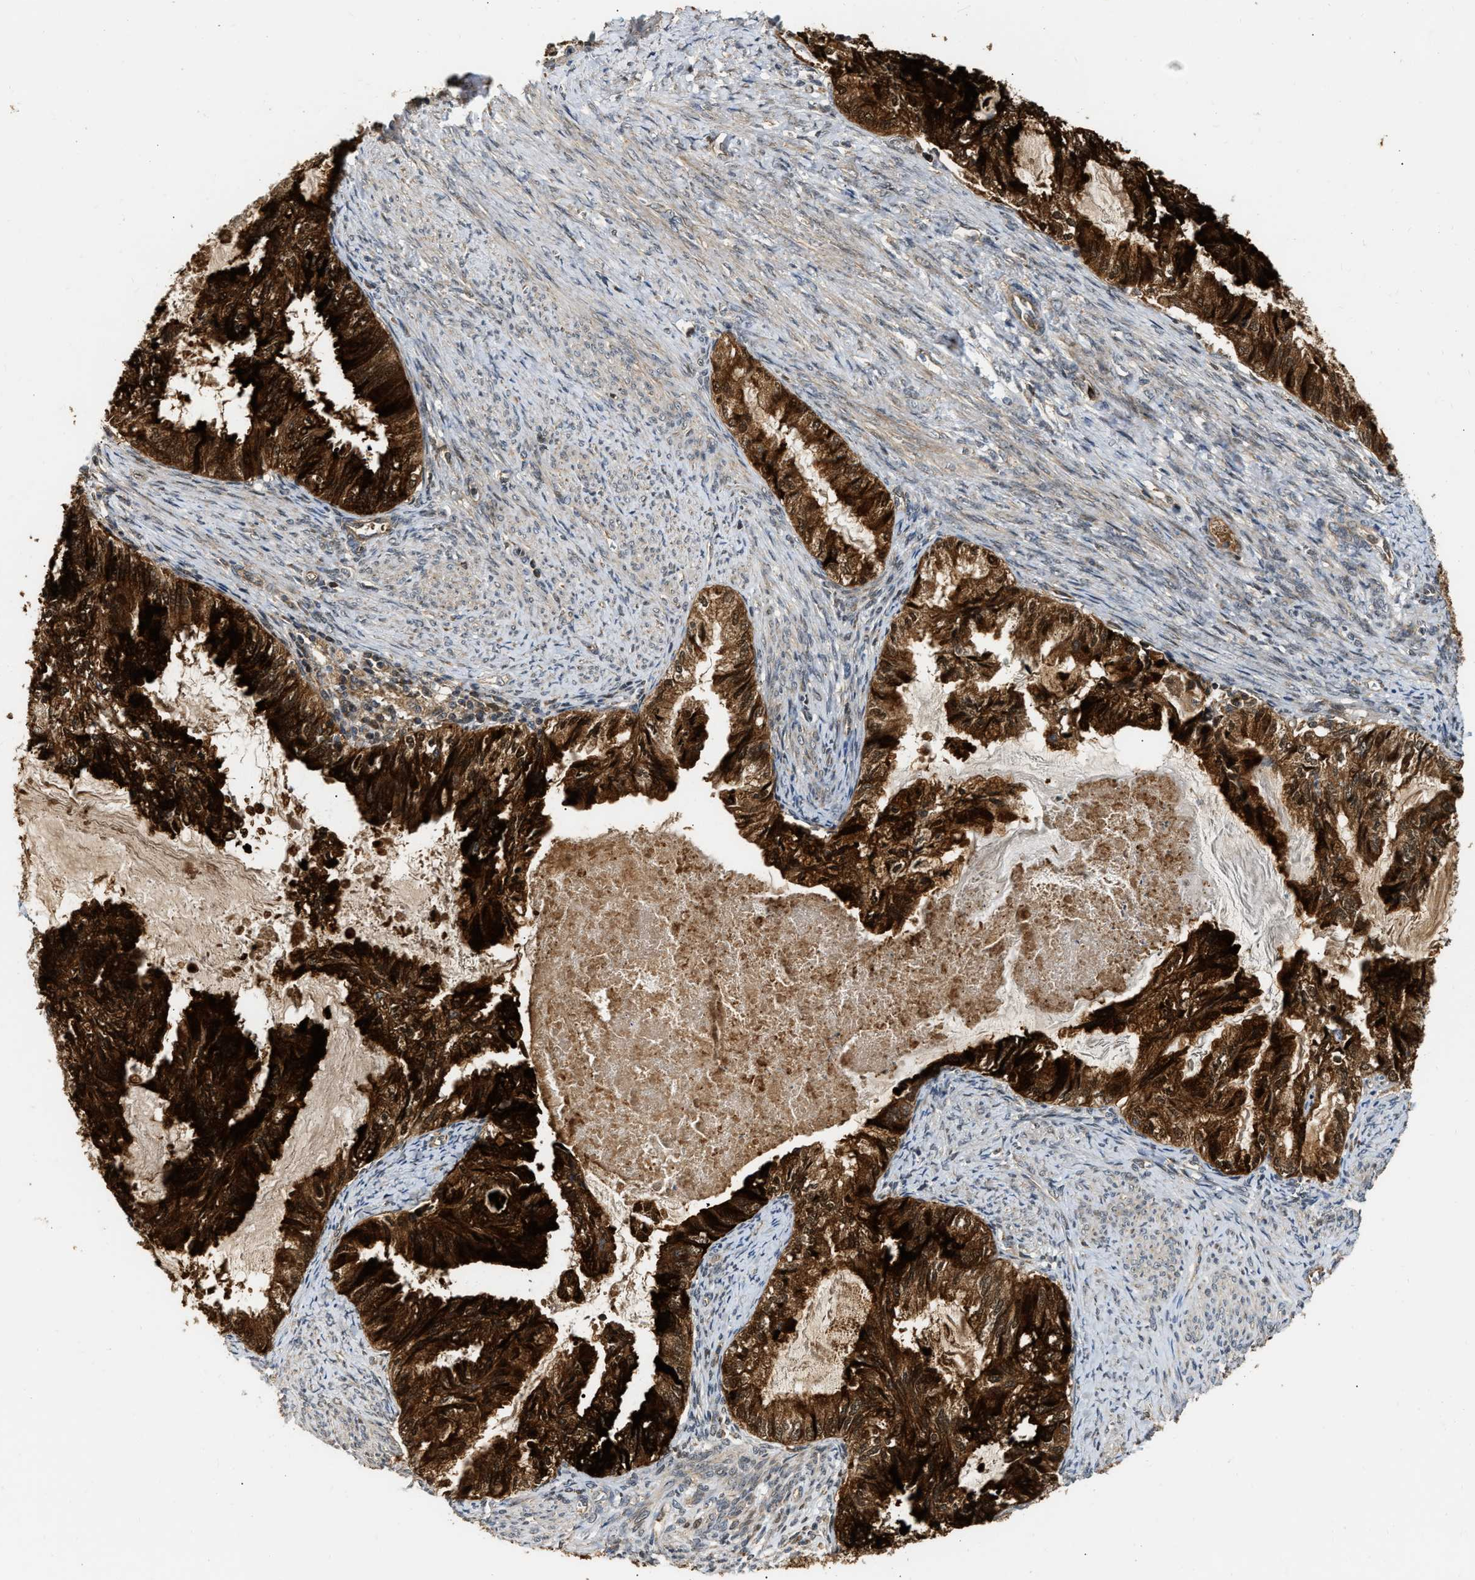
{"staining": {"intensity": "strong", "quantity": ">75%", "location": "cytoplasmic/membranous"}, "tissue": "endometrial cancer", "cell_type": "Tumor cells", "image_type": "cancer", "snomed": [{"axis": "morphology", "description": "Adenocarcinoma, NOS"}, {"axis": "topography", "description": "Endometrium"}], "caption": "Human endometrial adenocarcinoma stained with a protein marker exhibits strong staining in tumor cells.", "gene": "EXTL2", "patient": {"sex": "female", "age": 86}}